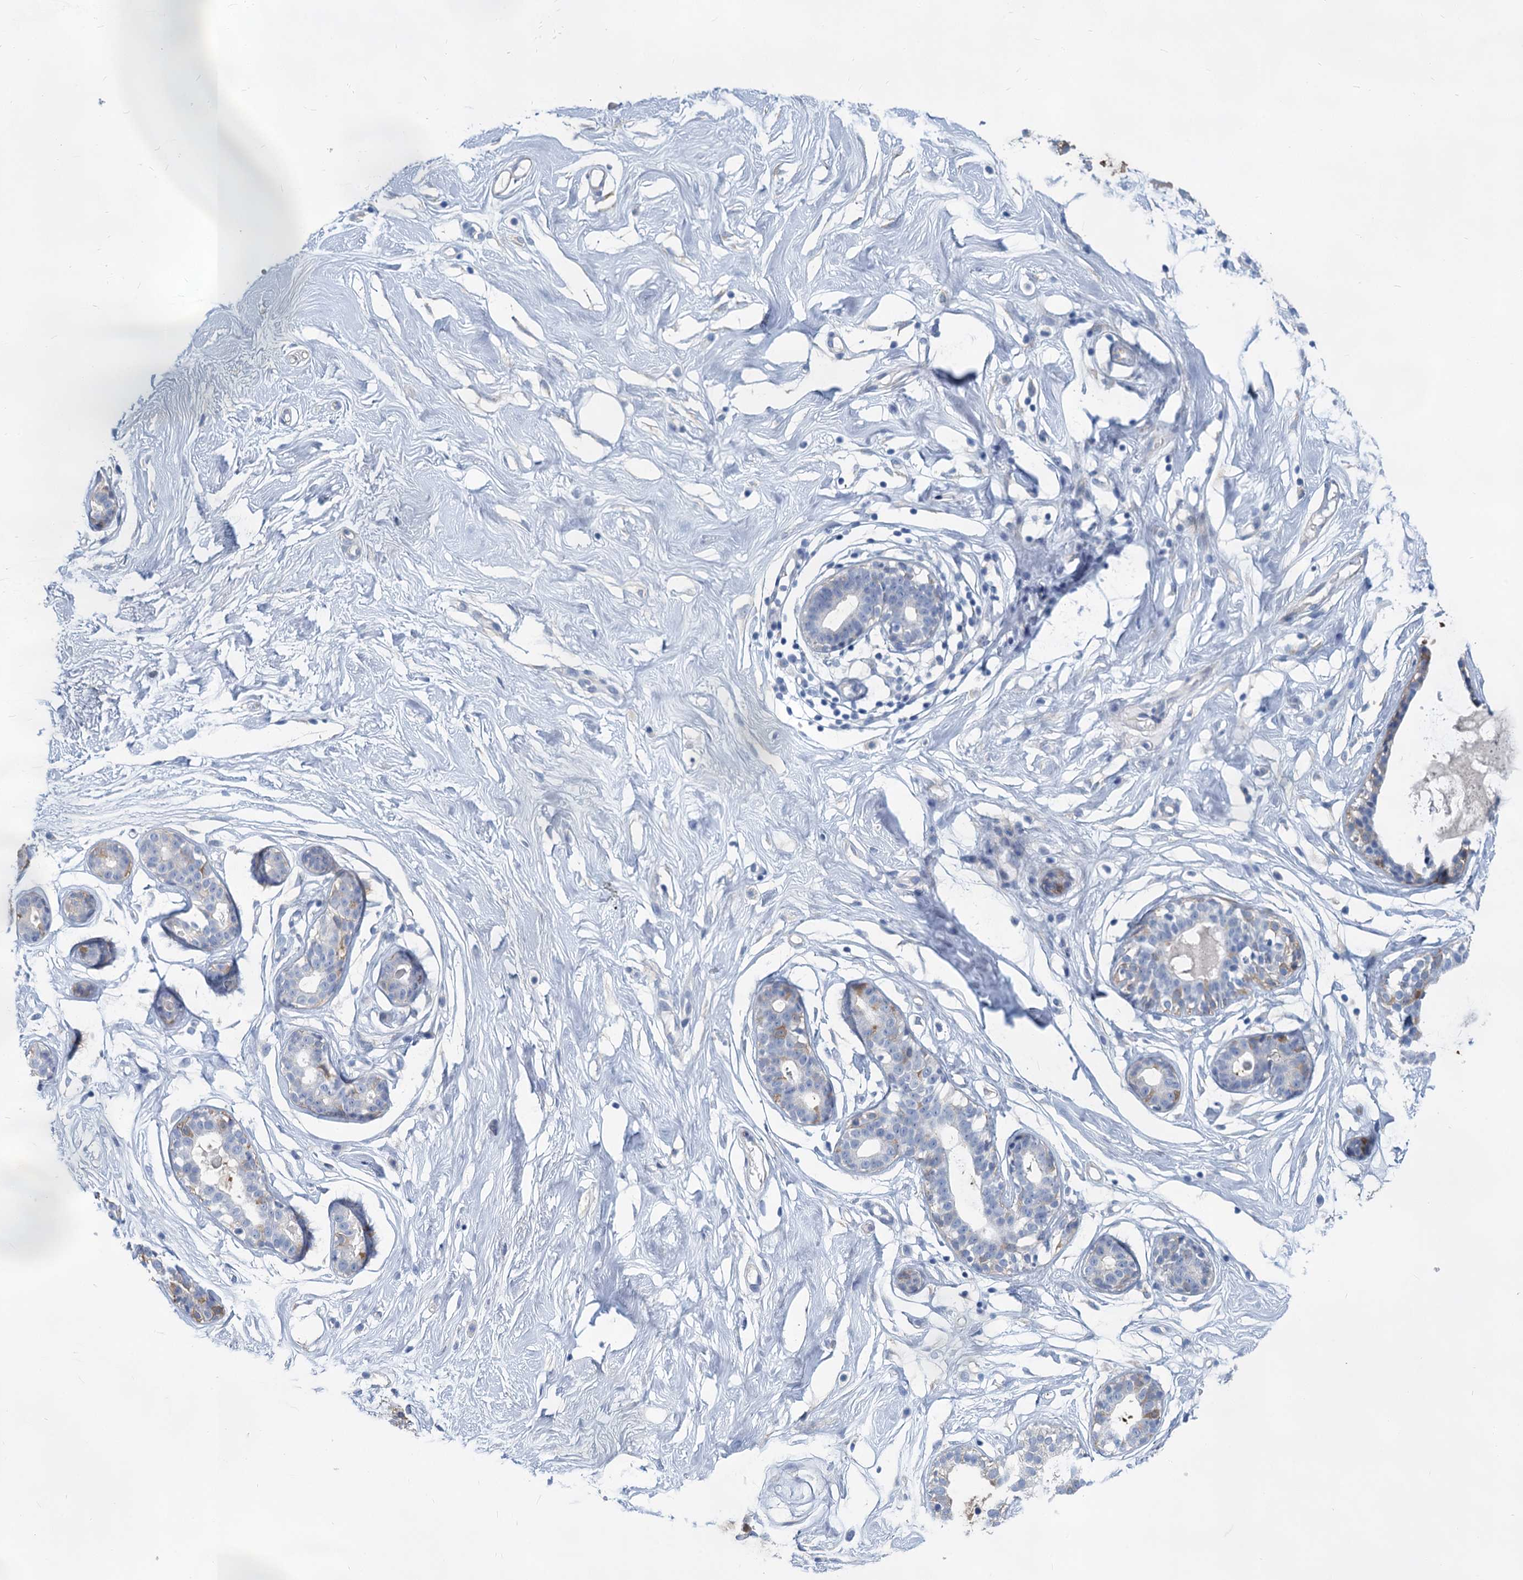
{"staining": {"intensity": "negative", "quantity": "none", "location": "none"}, "tissue": "breast", "cell_type": "Adipocytes", "image_type": "normal", "snomed": [{"axis": "morphology", "description": "Normal tissue, NOS"}, {"axis": "morphology", "description": "Adenoma, NOS"}, {"axis": "topography", "description": "Breast"}], "caption": "IHC image of unremarkable breast stained for a protein (brown), which displays no positivity in adipocytes. Nuclei are stained in blue.", "gene": "GSTM3", "patient": {"sex": "female", "age": 23}}